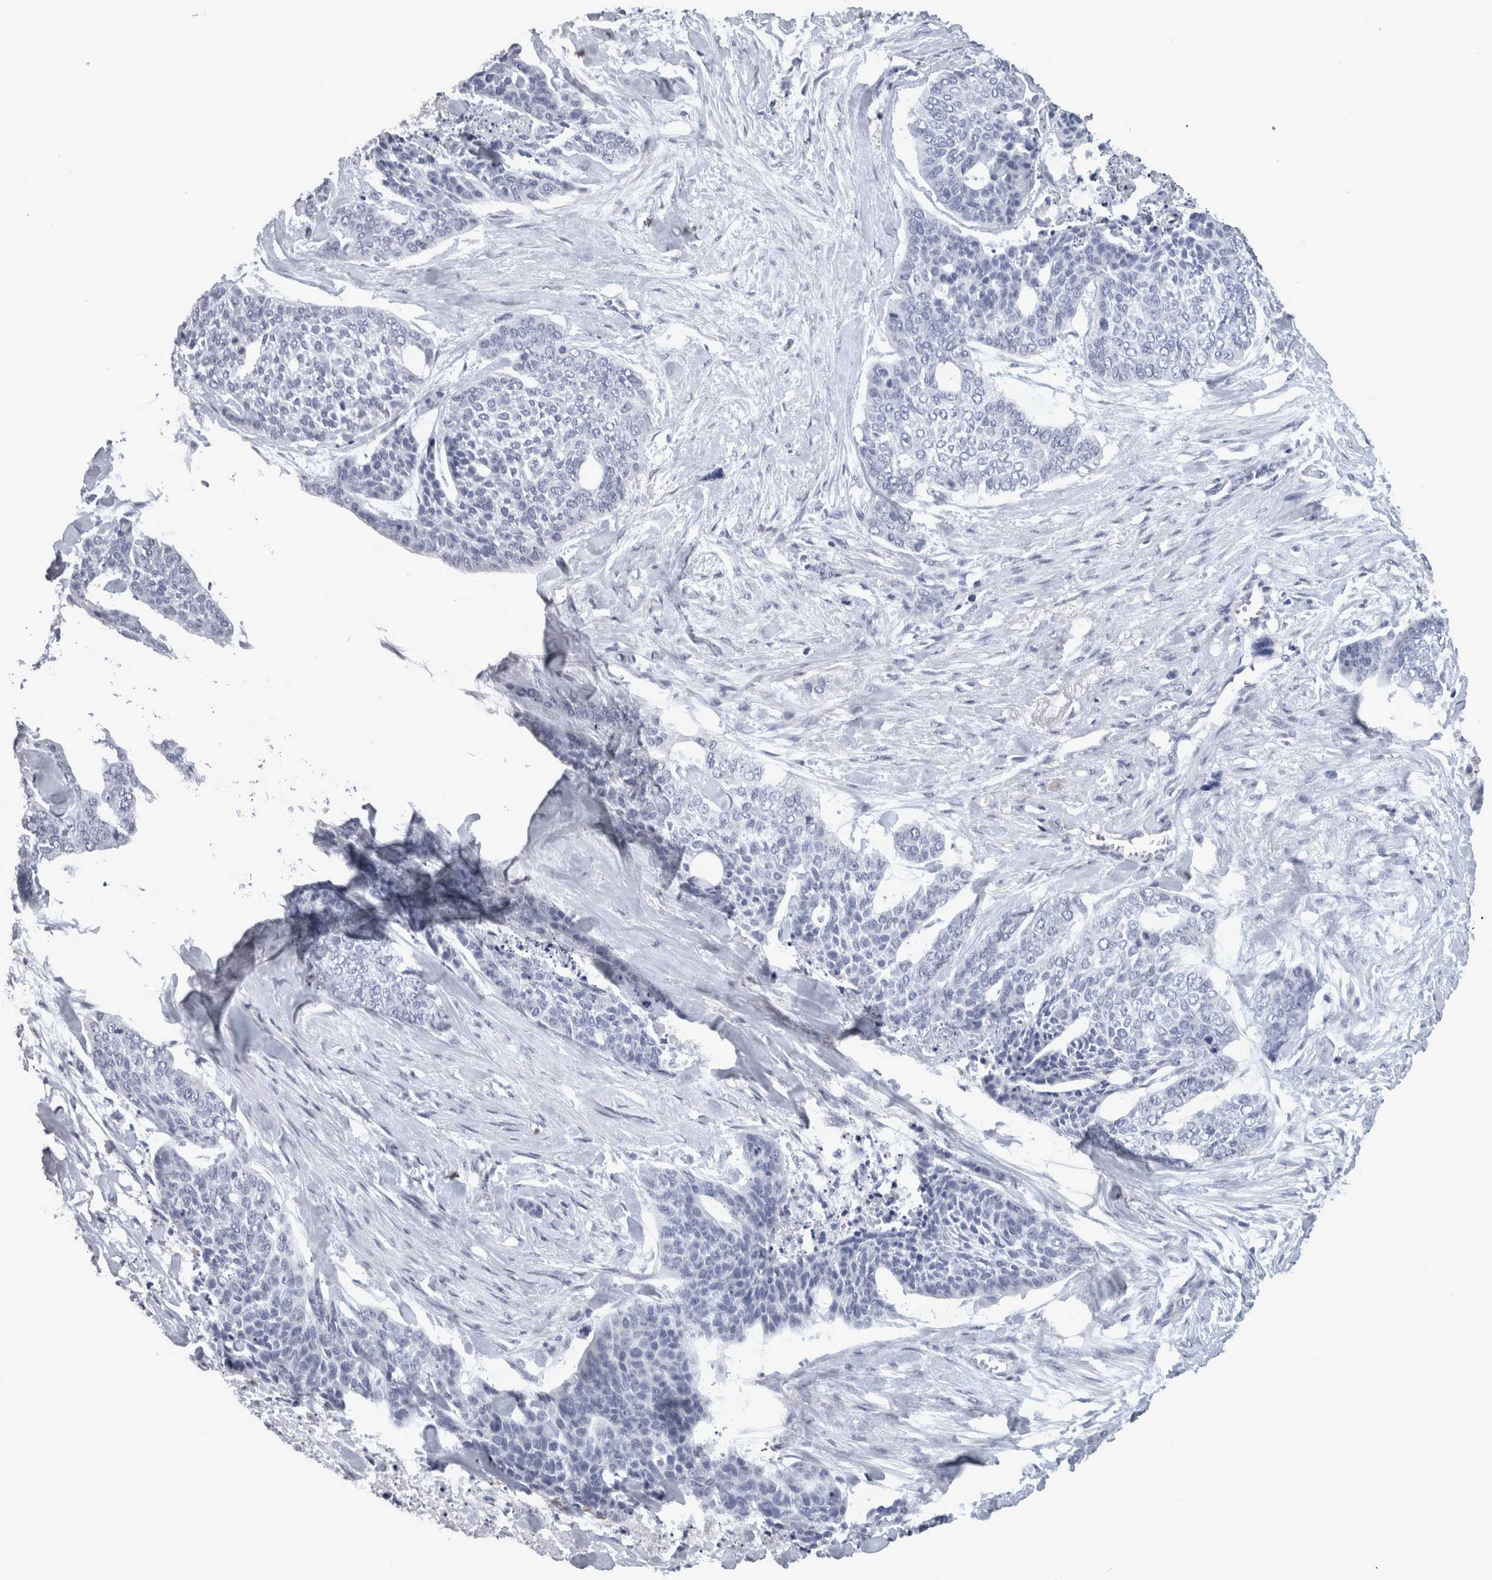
{"staining": {"intensity": "negative", "quantity": "none", "location": "none"}, "tissue": "skin cancer", "cell_type": "Tumor cells", "image_type": "cancer", "snomed": [{"axis": "morphology", "description": "Basal cell carcinoma"}, {"axis": "topography", "description": "Skin"}], "caption": "Image shows no protein positivity in tumor cells of skin cancer (basal cell carcinoma) tissue.", "gene": "TCAP", "patient": {"sex": "female", "age": 64}}